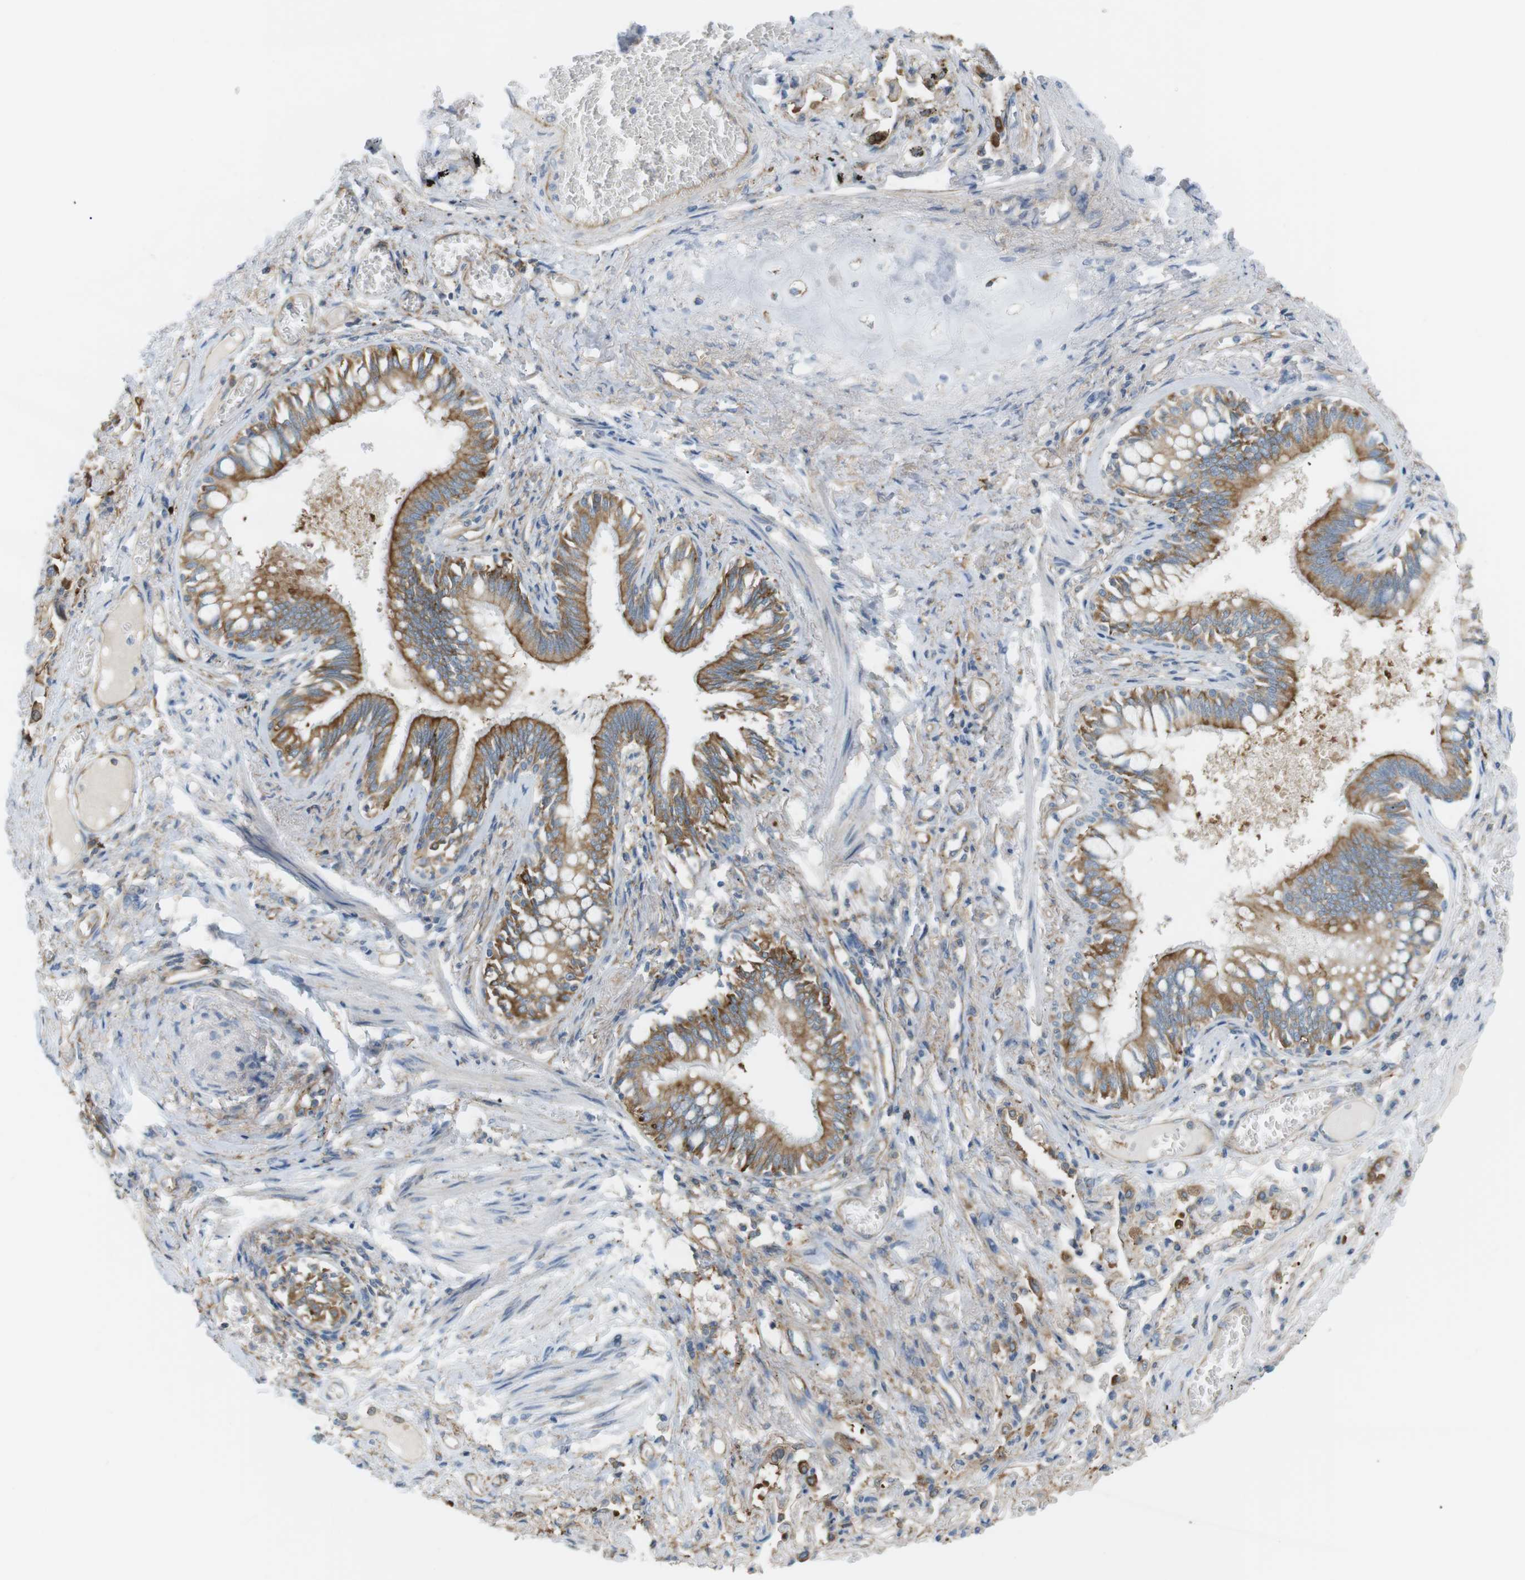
{"staining": {"intensity": "moderate", "quantity": ">75%", "location": "cytoplasmic/membranous"}, "tissue": "bronchus", "cell_type": "Respiratory epithelial cells", "image_type": "normal", "snomed": [{"axis": "morphology", "description": "Normal tissue, NOS"}, {"axis": "morphology", "description": "Inflammation, NOS"}, {"axis": "topography", "description": "Cartilage tissue"}, {"axis": "topography", "description": "Lung"}], "caption": "Immunohistochemical staining of benign bronchus reveals medium levels of moderate cytoplasmic/membranous positivity in approximately >75% of respiratory epithelial cells. Using DAB (3,3'-diaminobenzidine) (brown) and hematoxylin (blue) stains, captured at high magnification using brightfield microscopy.", "gene": "PEPD", "patient": {"sex": "male", "age": 71}}